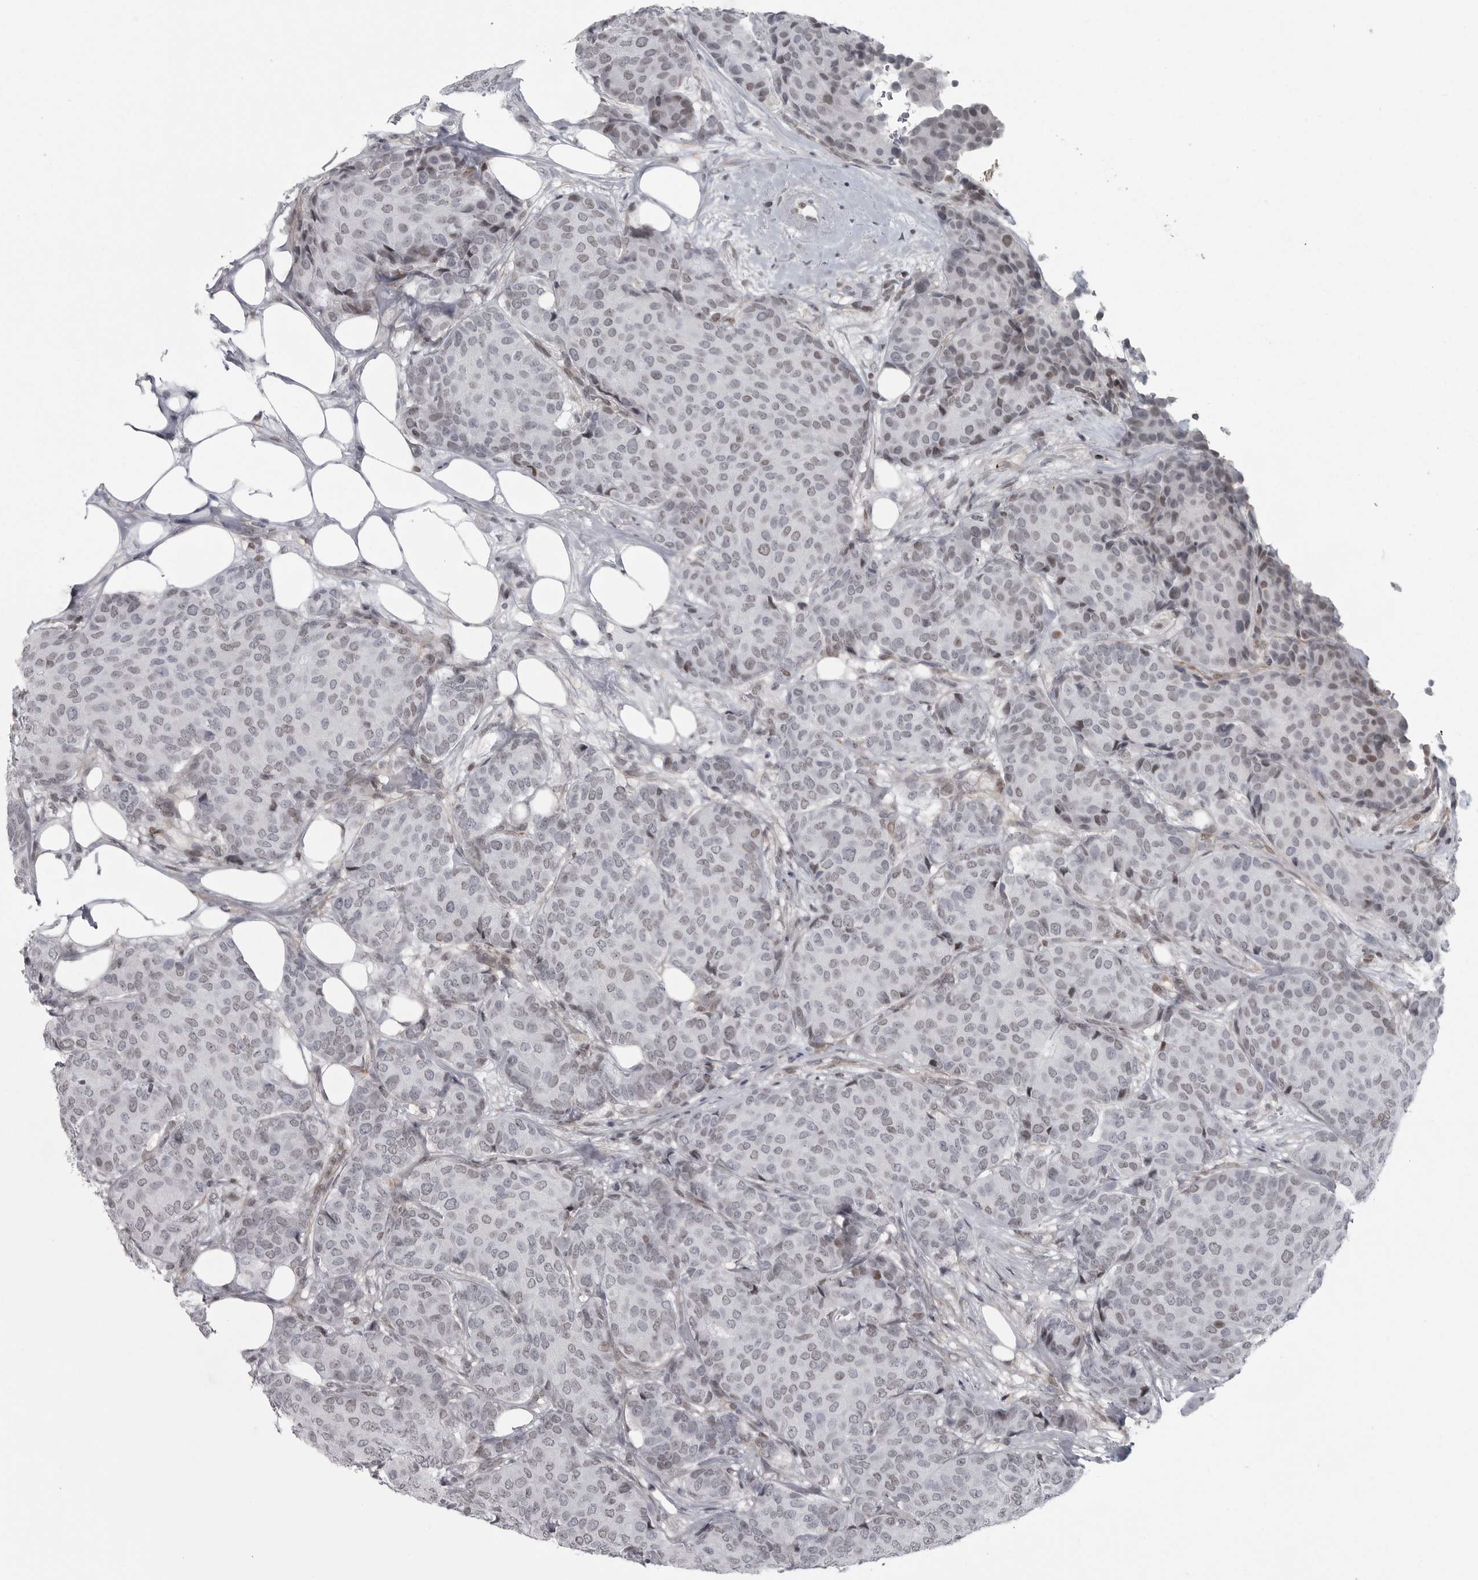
{"staining": {"intensity": "negative", "quantity": "none", "location": "none"}, "tissue": "breast cancer", "cell_type": "Tumor cells", "image_type": "cancer", "snomed": [{"axis": "morphology", "description": "Duct carcinoma"}, {"axis": "topography", "description": "Breast"}], "caption": "Immunohistochemistry (IHC) micrograph of neoplastic tissue: breast cancer (invasive ductal carcinoma) stained with DAB (3,3'-diaminobenzidine) displays no significant protein expression in tumor cells.", "gene": "HMGN3", "patient": {"sex": "female", "age": 75}}